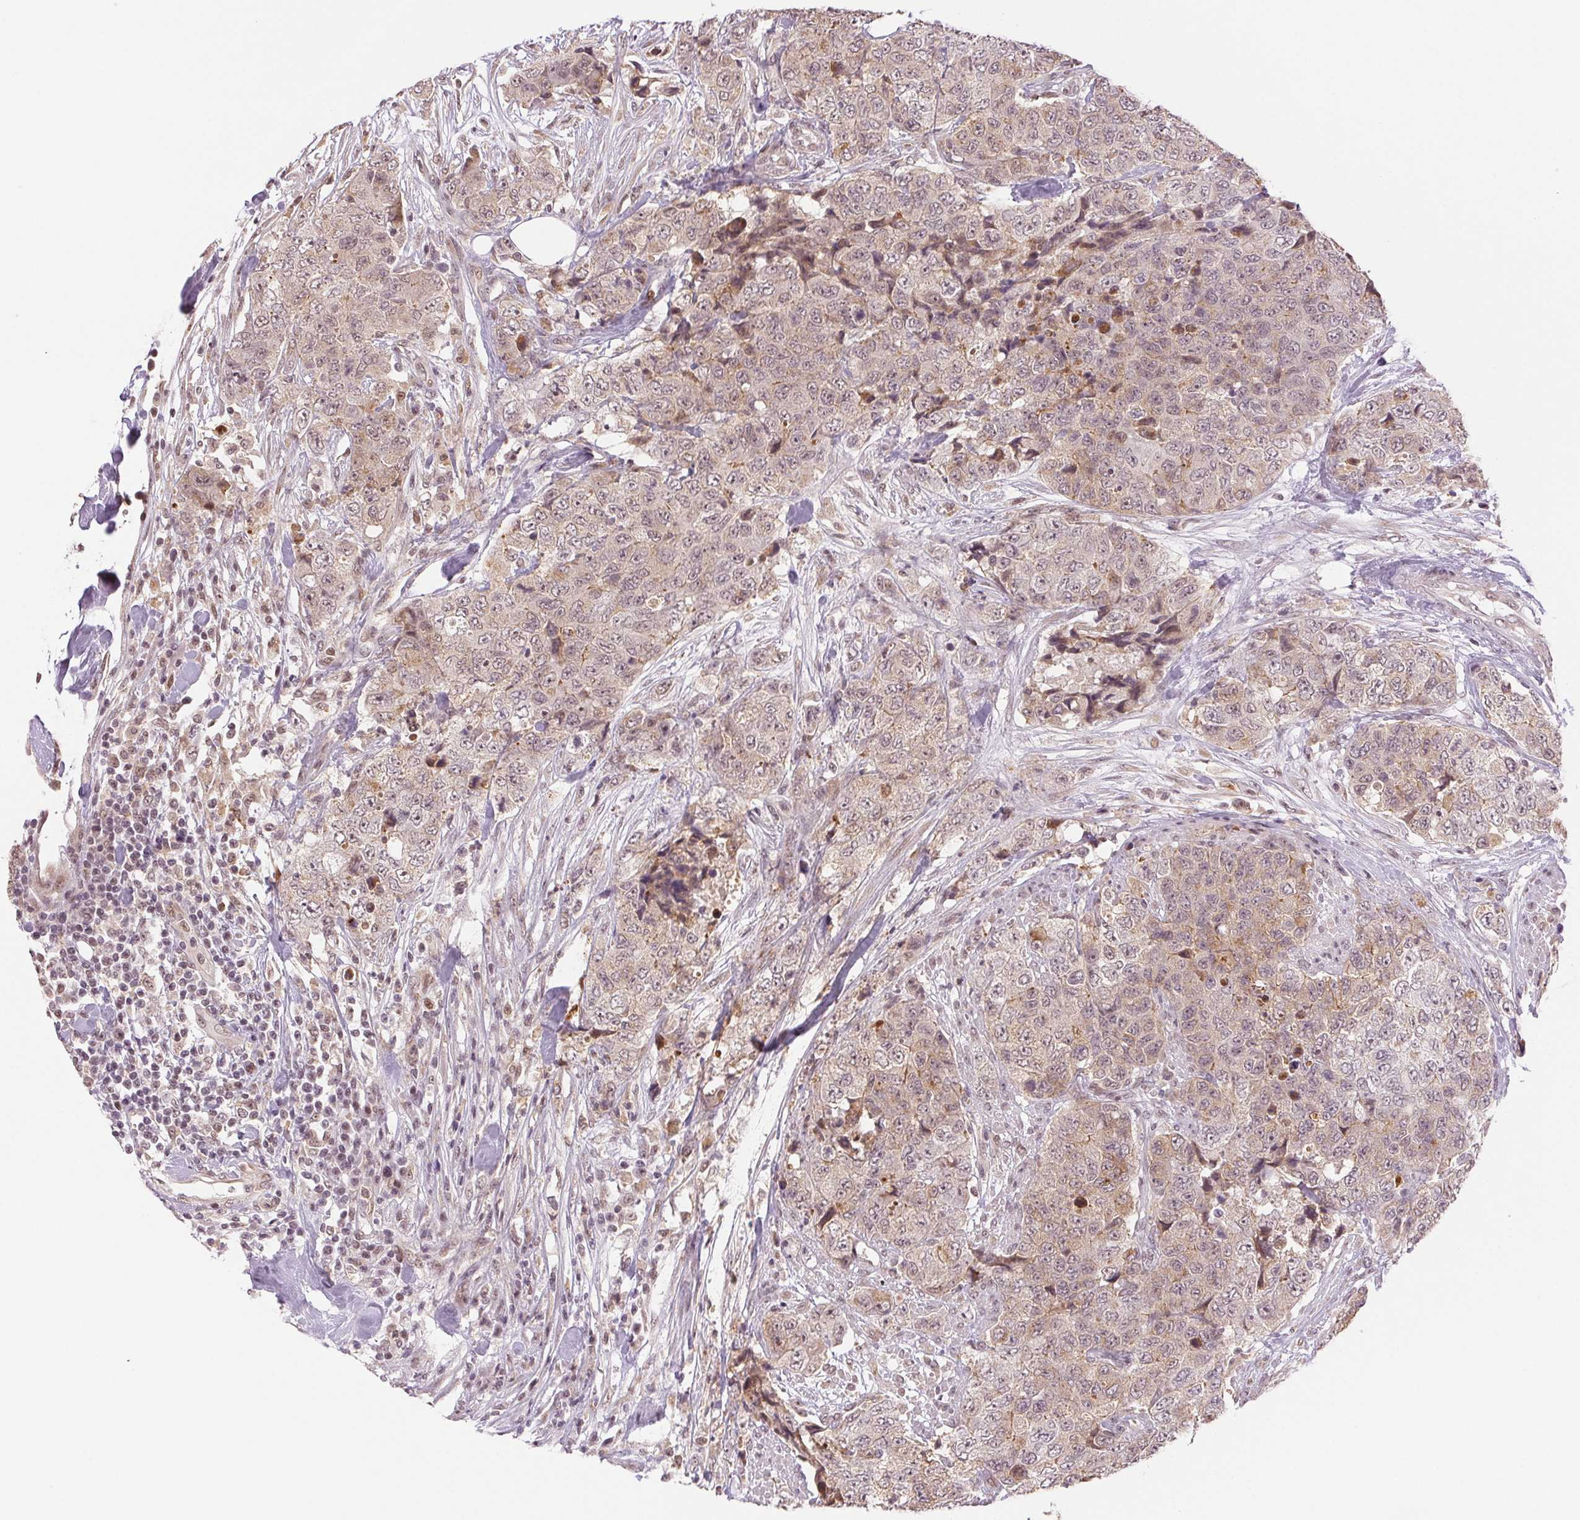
{"staining": {"intensity": "weak", "quantity": "25%-75%", "location": "cytoplasmic/membranous,nuclear"}, "tissue": "urothelial cancer", "cell_type": "Tumor cells", "image_type": "cancer", "snomed": [{"axis": "morphology", "description": "Urothelial carcinoma, High grade"}, {"axis": "topography", "description": "Urinary bladder"}], "caption": "This image reveals urothelial carcinoma (high-grade) stained with IHC to label a protein in brown. The cytoplasmic/membranous and nuclear of tumor cells show weak positivity for the protein. Nuclei are counter-stained blue.", "gene": "GRHL3", "patient": {"sex": "female", "age": 78}}